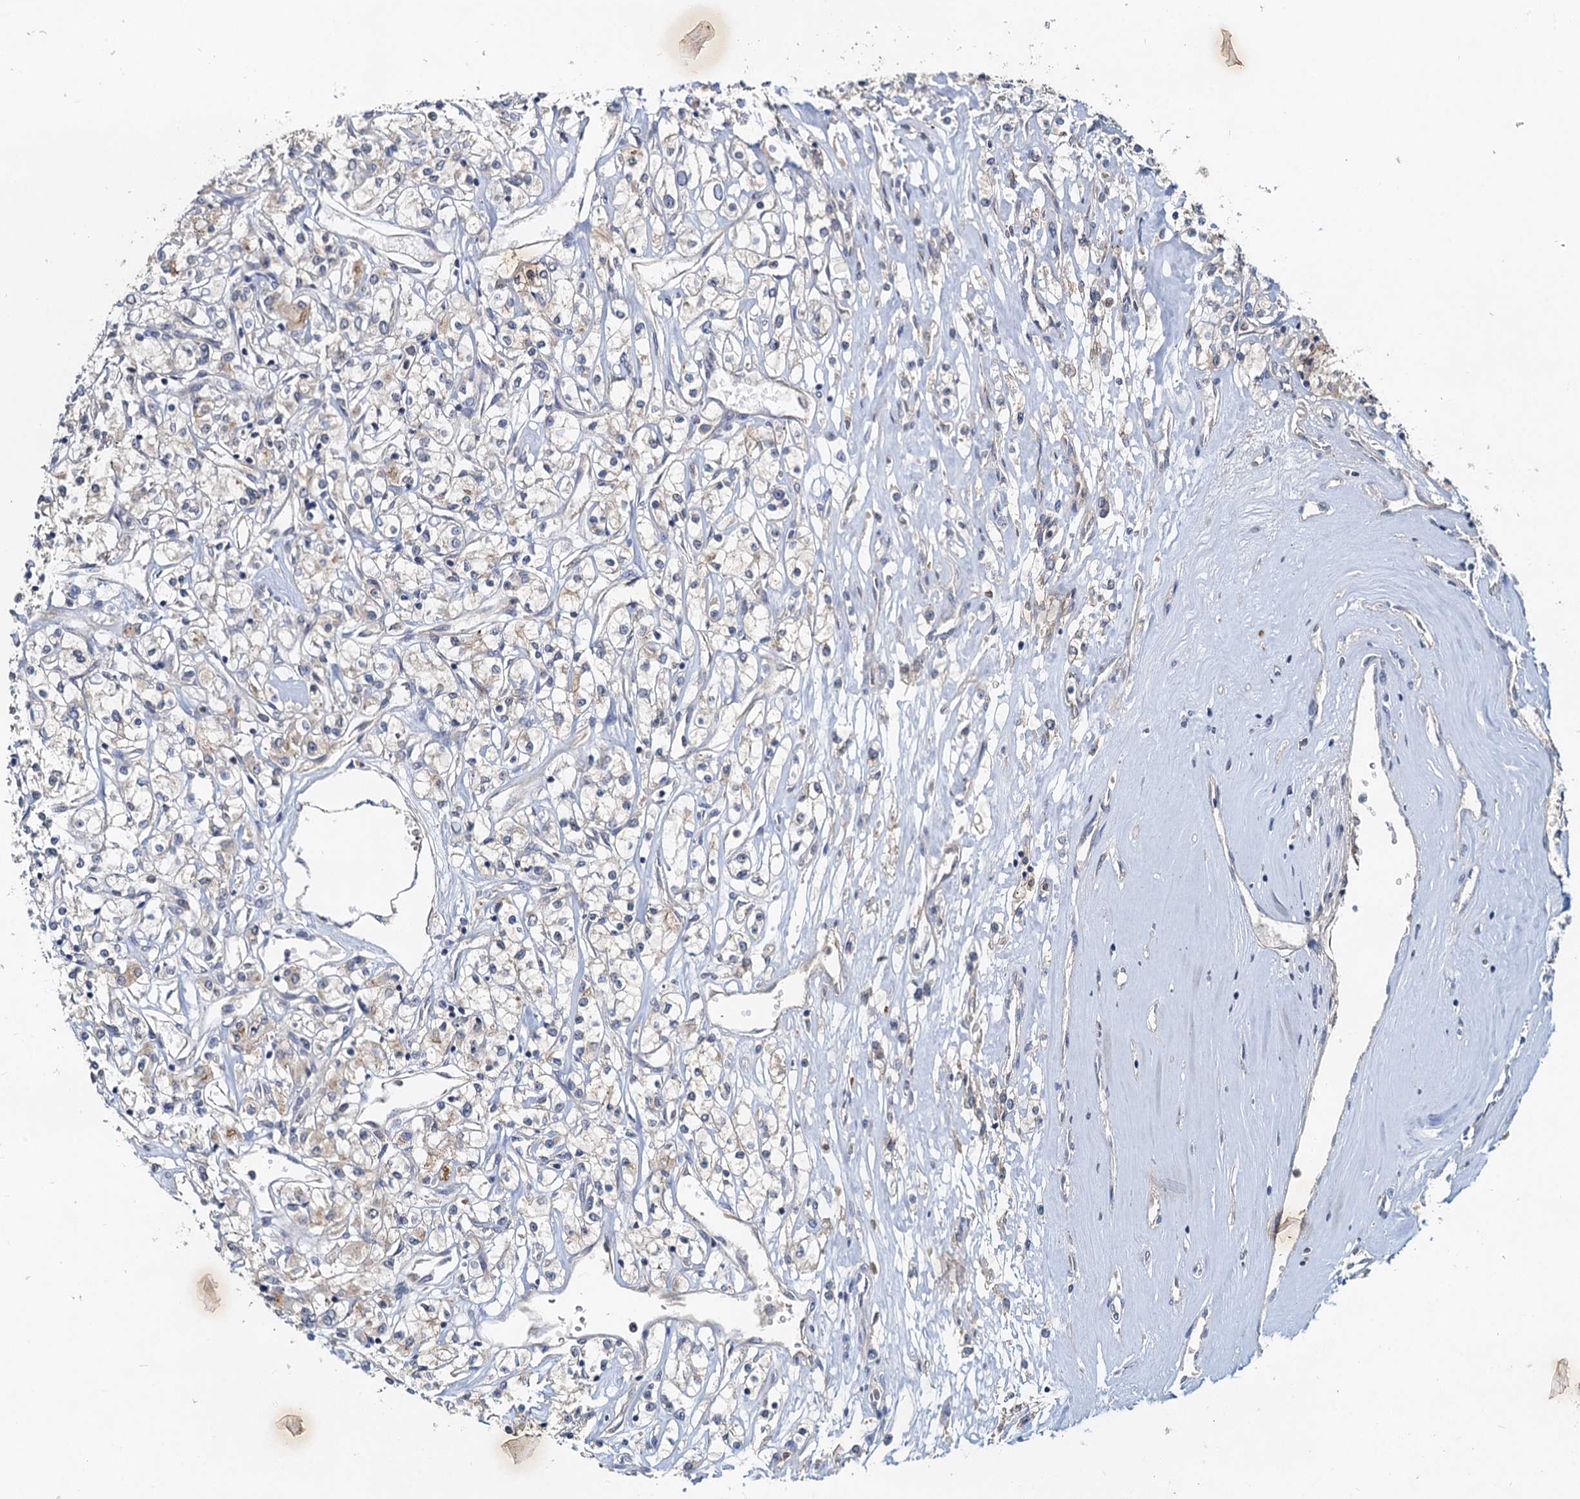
{"staining": {"intensity": "negative", "quantity": "none", "location": "none"}, "tissue": "renal cancer", "cell_type": "Tumor cells", "image_type": "cancer", "snomed": [{"axis": "morphology", "description": "Adenocarcinoma, NOS"}, {"axis": "topography", "description": "Kidney"}], "caption": "Immunohistochemistry (IHC) image of neoplastic tissue: human renal adenocarcinoma stained with DAB exhibits no significant protein positivity in tumor cells.", "gene": "TOLLIP", "patient": {"sex": "female", "age": 59}}